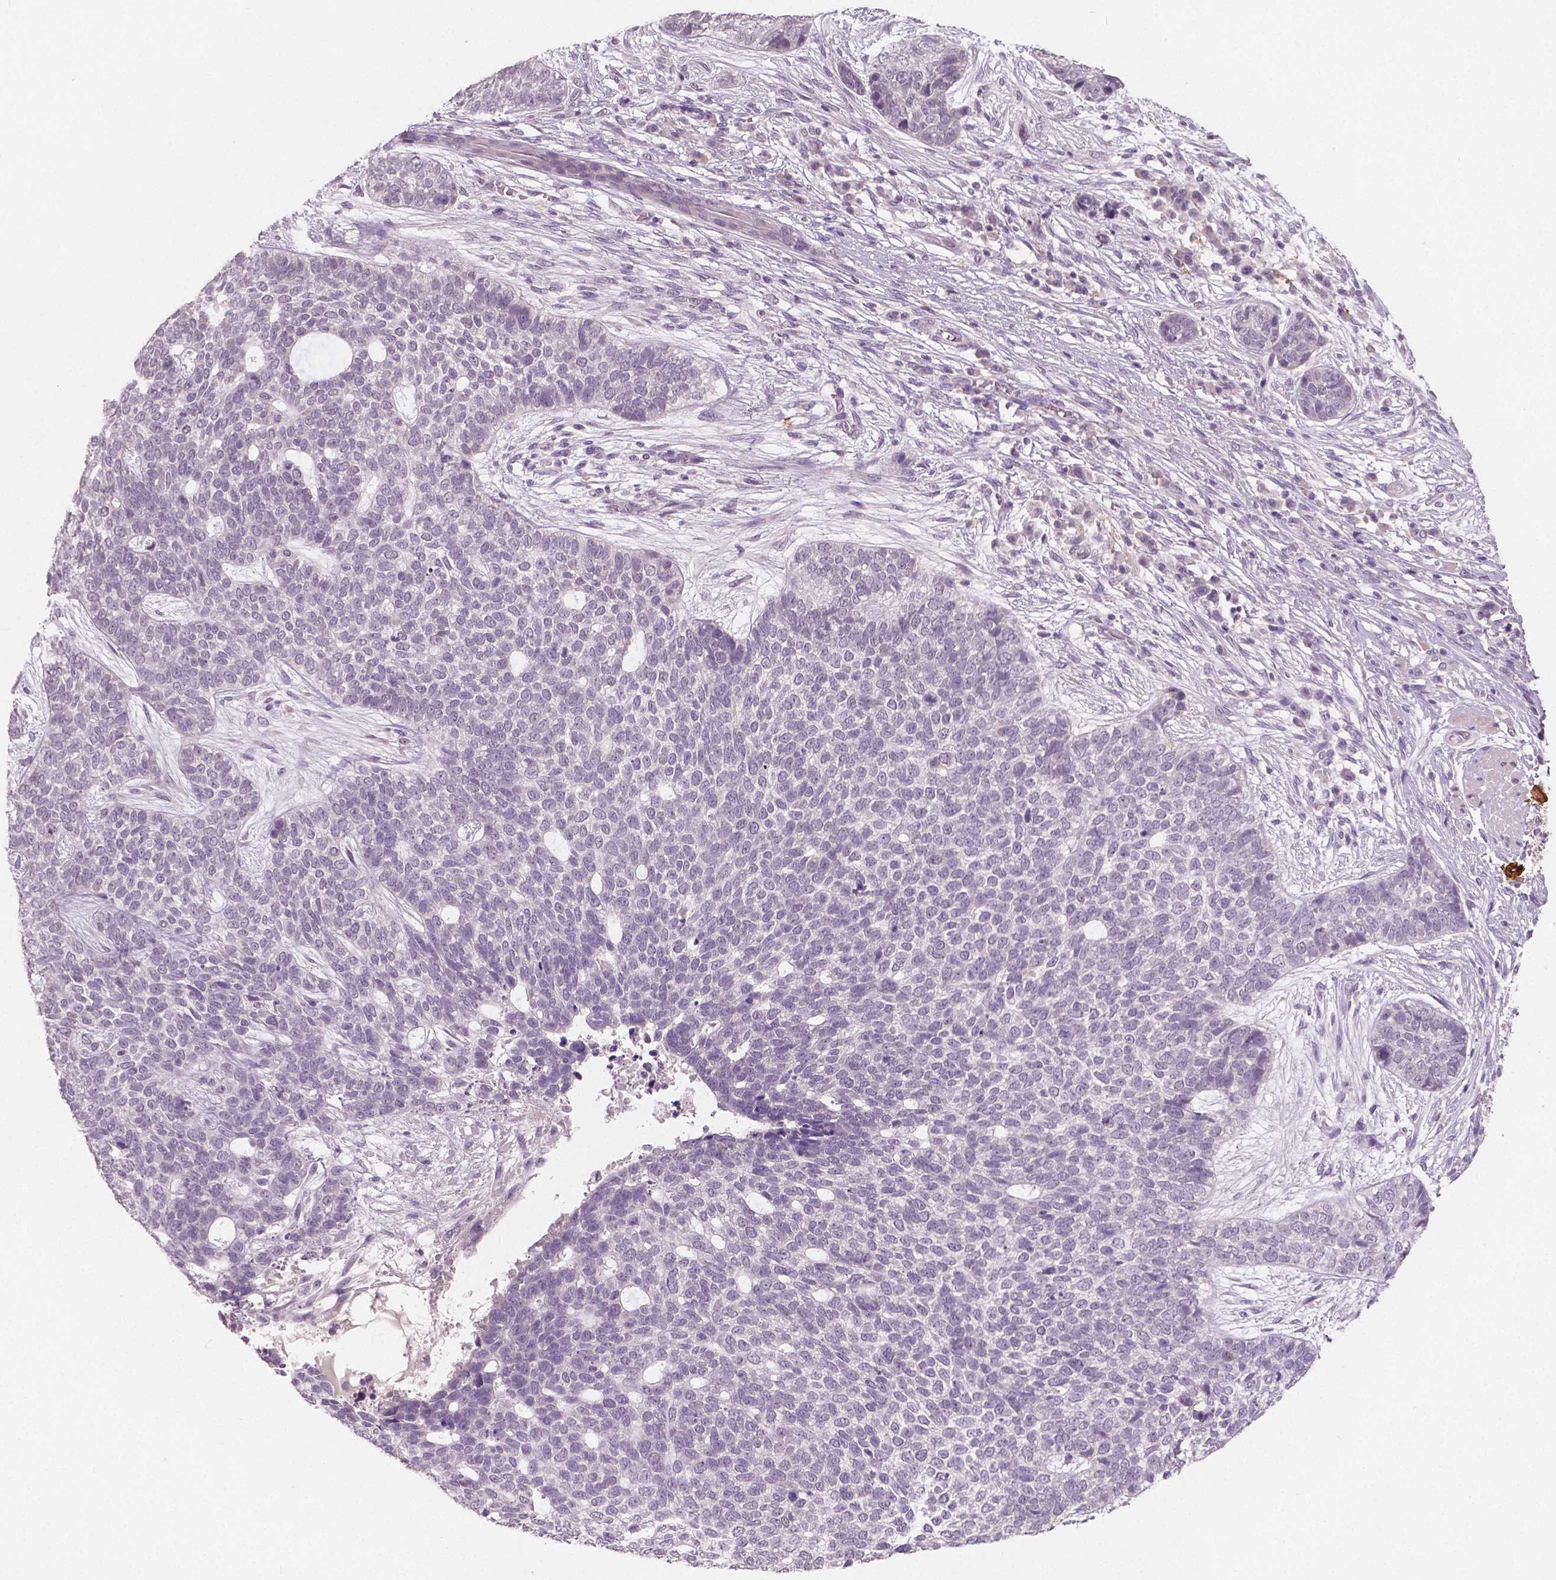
{"staining": {"intensity": "negative", "quantity": "none", "location": "none"}, "tissue": "skin cancer", "cell_type": "Tumor cells", "image_type": "cancer", "snomed": [{"axis": "morphology", "description": "Basal cell carcinoma"}, {"axis": "topography", "description": "Skin"}], "caption": "IHC of human skin basal cell carcinoma exhibits no expression in tumor cells.", "gene": "RNASE7", "patient": {"sex": "female", "age": 69}}